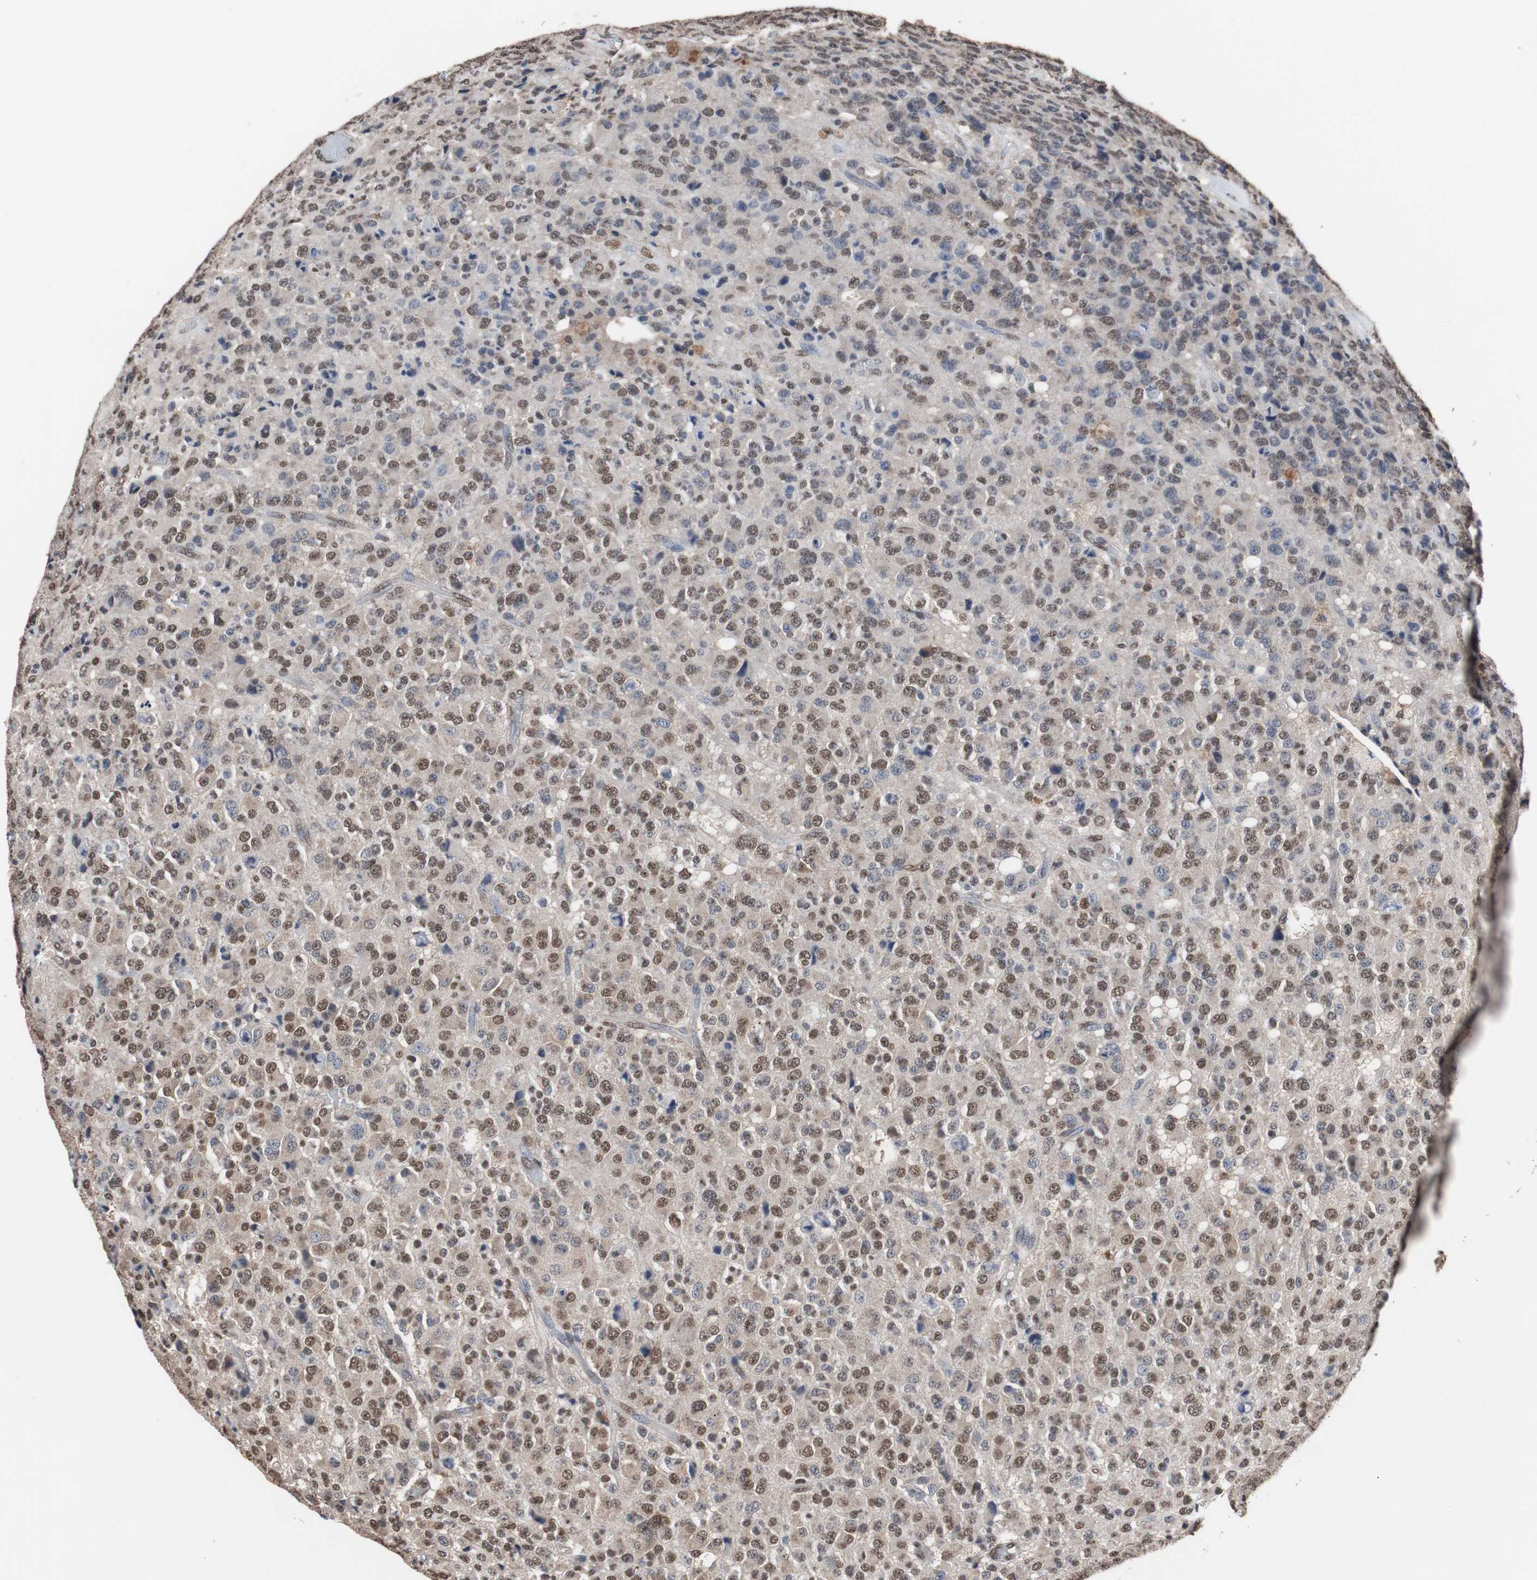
{"staining": {"intensity": "moderate", "quantity": ">75%", "location": "nuclear"}, "tissue": "glioma", "cell_type": "Tumor cells", "image_type": "cancer", "snomed": [{"axis": "morphology", "description": "Glioma, malignant, High grade"}, {"axis": "topography", "description": "pancreas cauda"}], "caption": "Protein staining by IHC displays moderate nuclear expression in approximately >75% of tumor cells in glioma.", "gene": "MED27", "patient": {"sex": "male", "age": 60}}